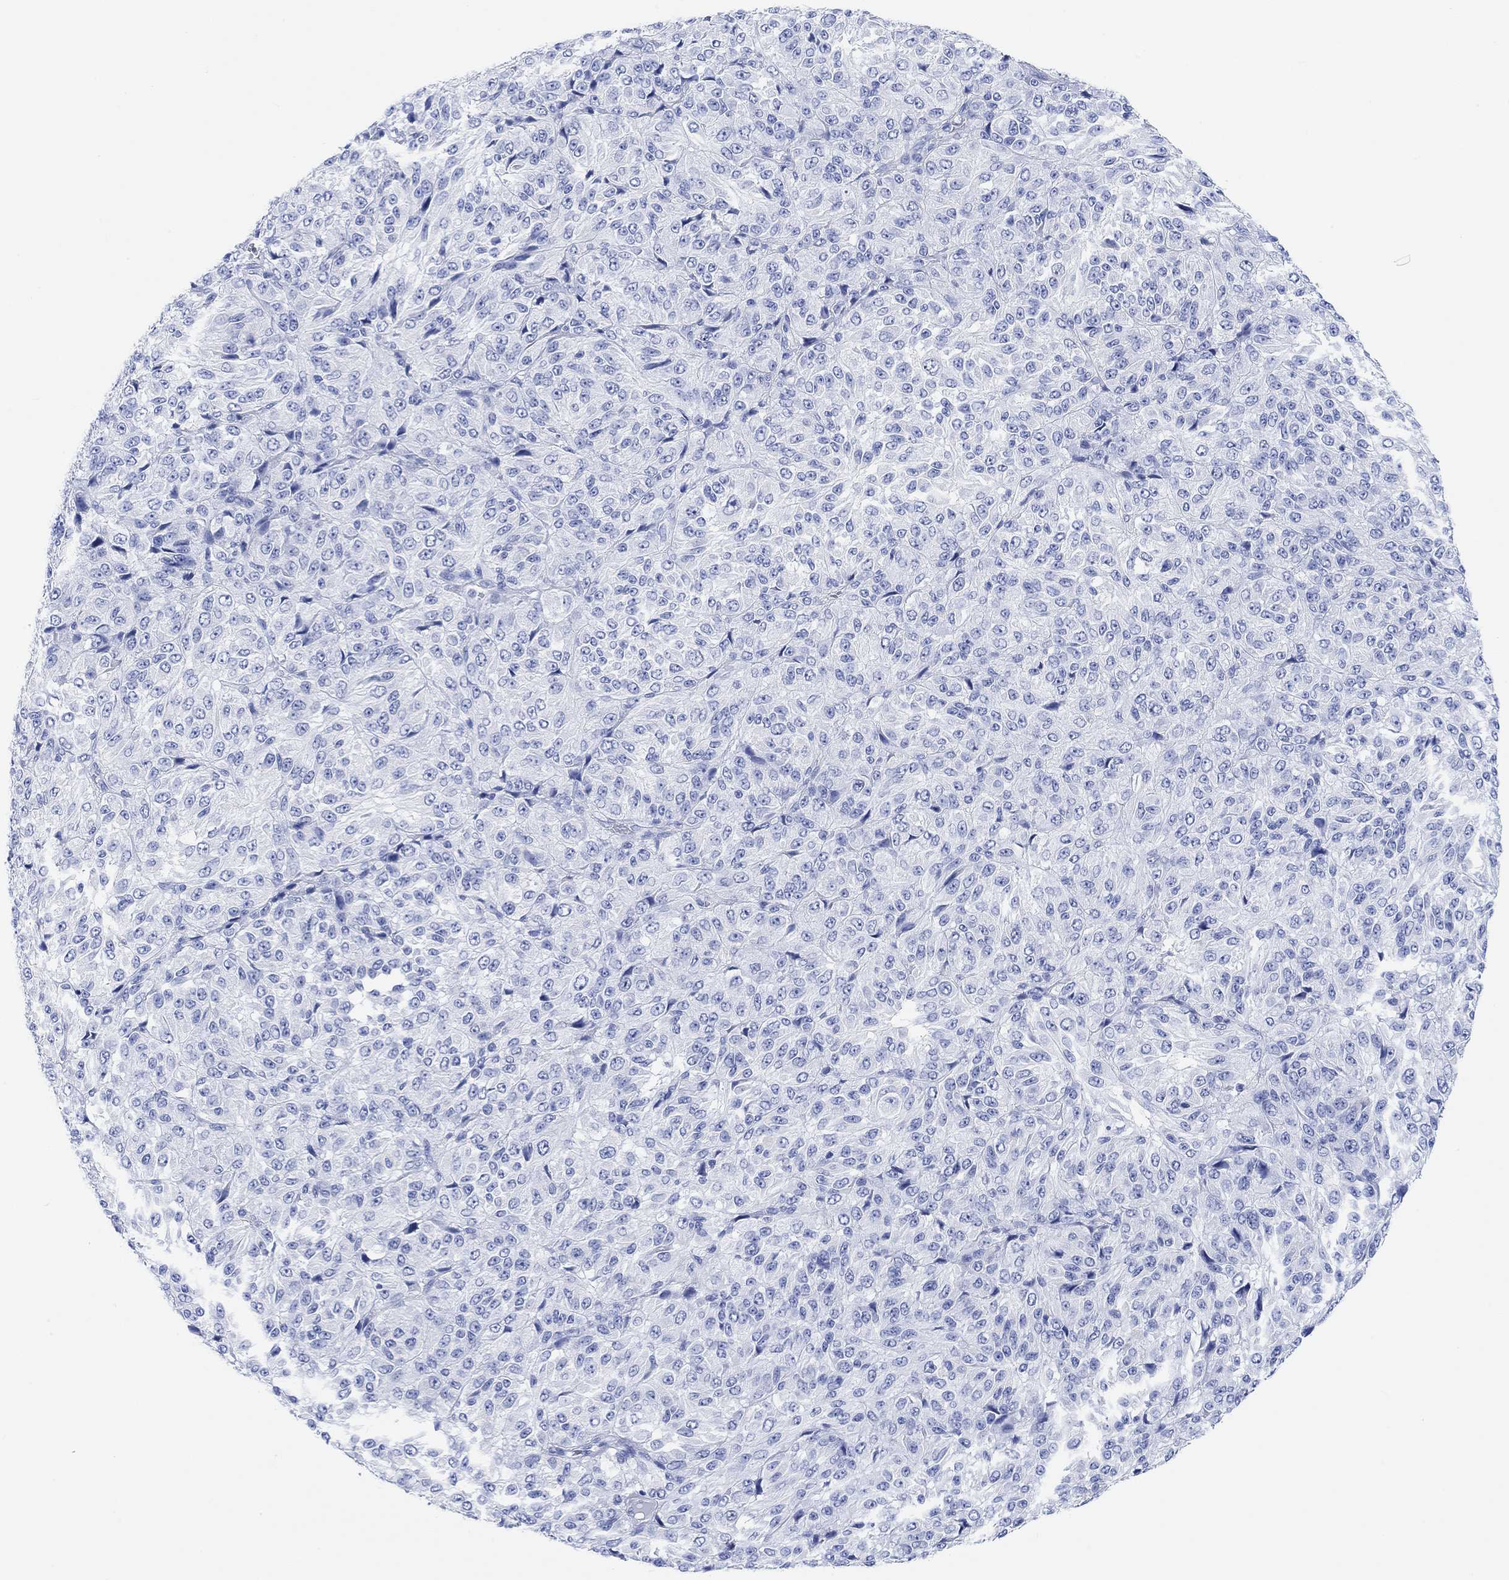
{"staining": {"intensity": "negative", "quantity": "none", "location": "none"}, "tissue": "melanoma", "cell_type": "Tumor cells", "image_type": "cancer", "snomed": [{"axis": "morphology", "description": "Malignant melanoma, Metastatic site"}, {"axis": "topography", "description": "Brain"}], "caption": "This is an immunohistochemistry (IHC) micrograph of human malignant melanoma (metastatic site). There is no positivity in tumor cells.", "gene": "ANKRD33", "patient": {"sex": "female", "age": 56}}